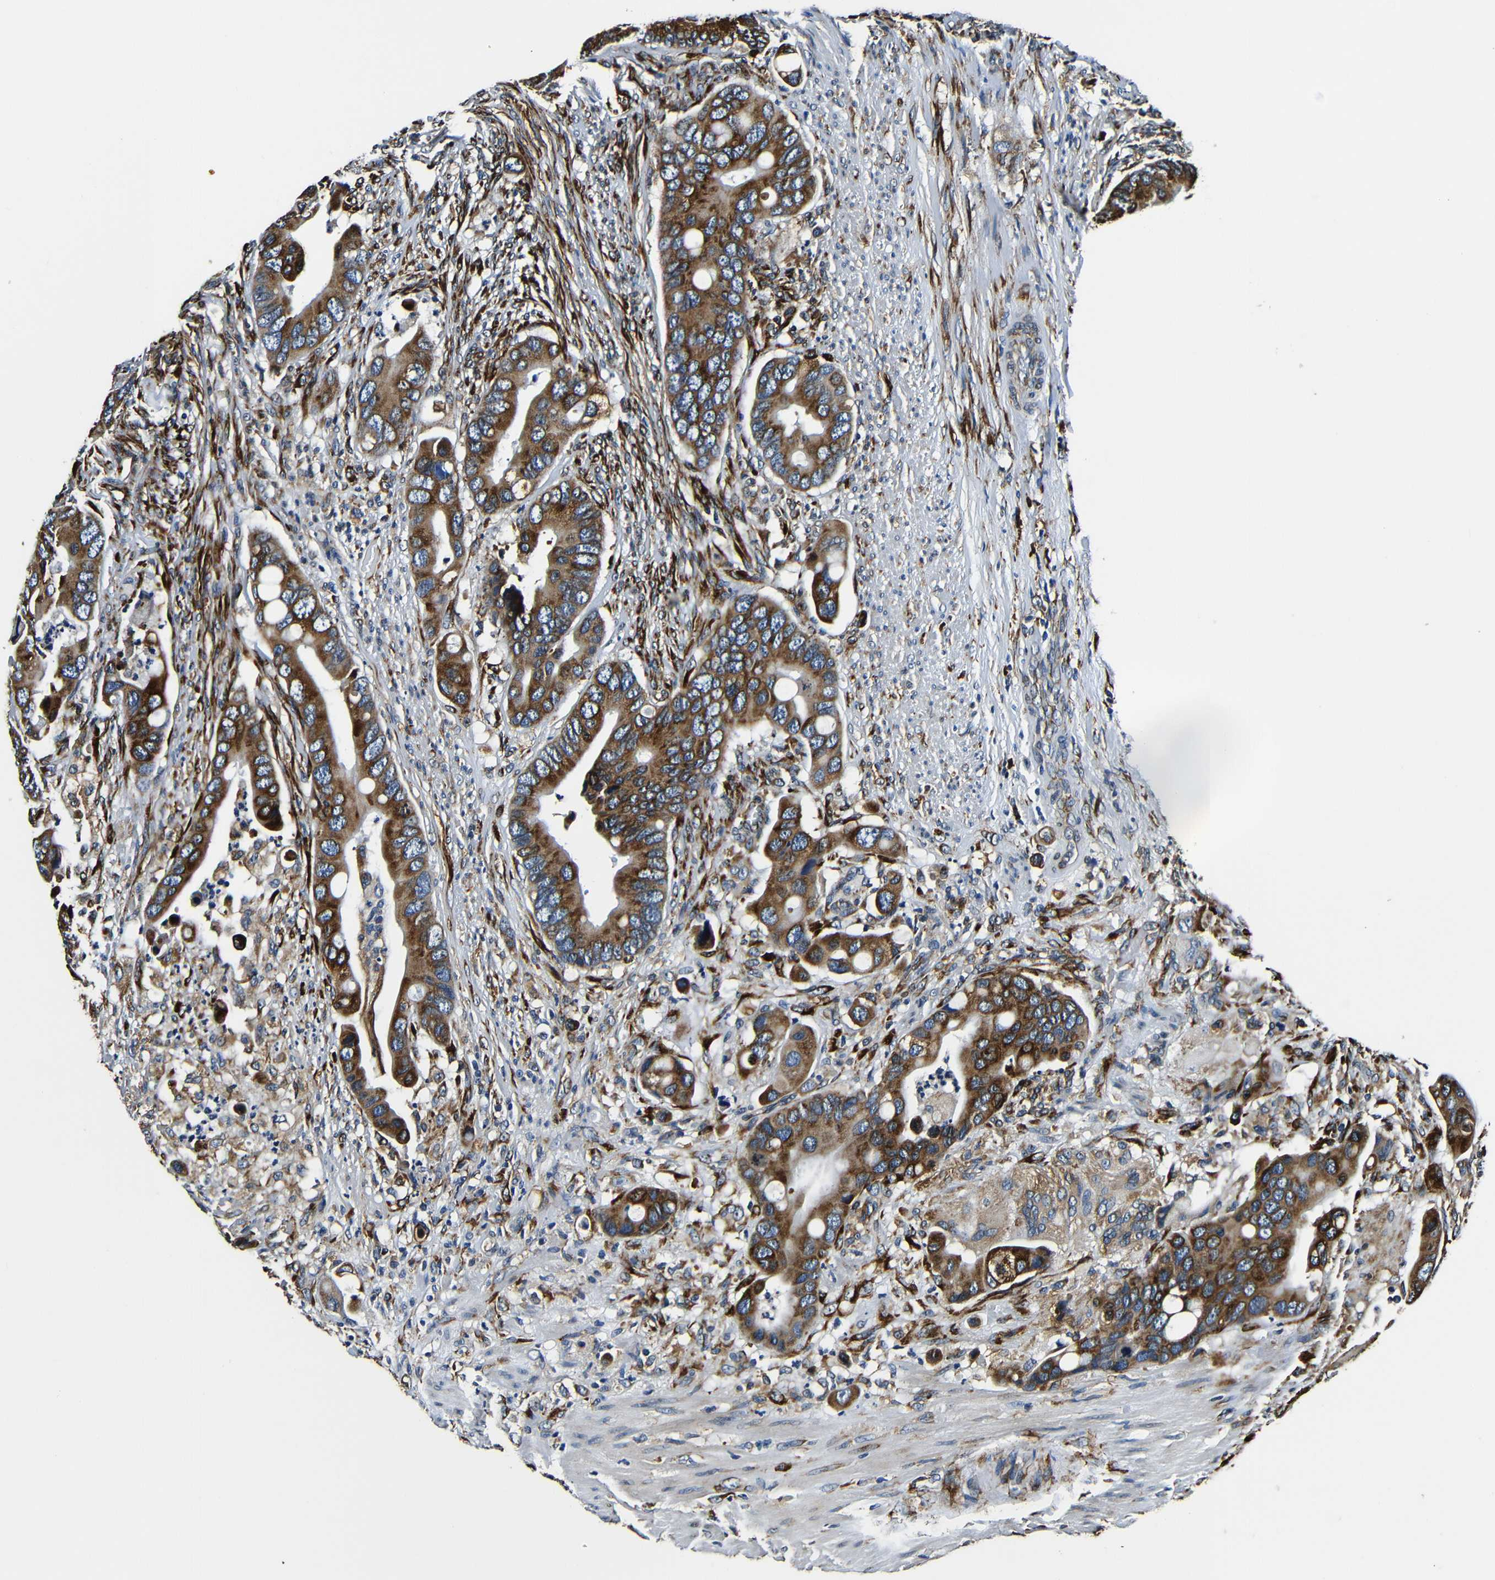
{"staining": {"intensity": "strong", "quantity": ">75%", "location": "cytoplasmic/membranous"}, "tissue": "colorectal cancer", "cell_type": "Tumor cells", "image_type": "cancer", "snomed": [{"axis": "morphology", "description": "Adenocarcinoma, NOS"}, {"axis": "topography", "description": "Rectum"}], "caption": "Immunohistochemical staining of colorectal cancer (adenocarcinoma) reveals strong cytoplasmic/membranous protein positivity in approximately >75% of tumor cells. Using DAB (brown) and hematoxylin (blue) stains, captured at high magnification using brightfield microscopy.", "gene": "RRBP1", "patient": {"sex": "female", "age": 57}}